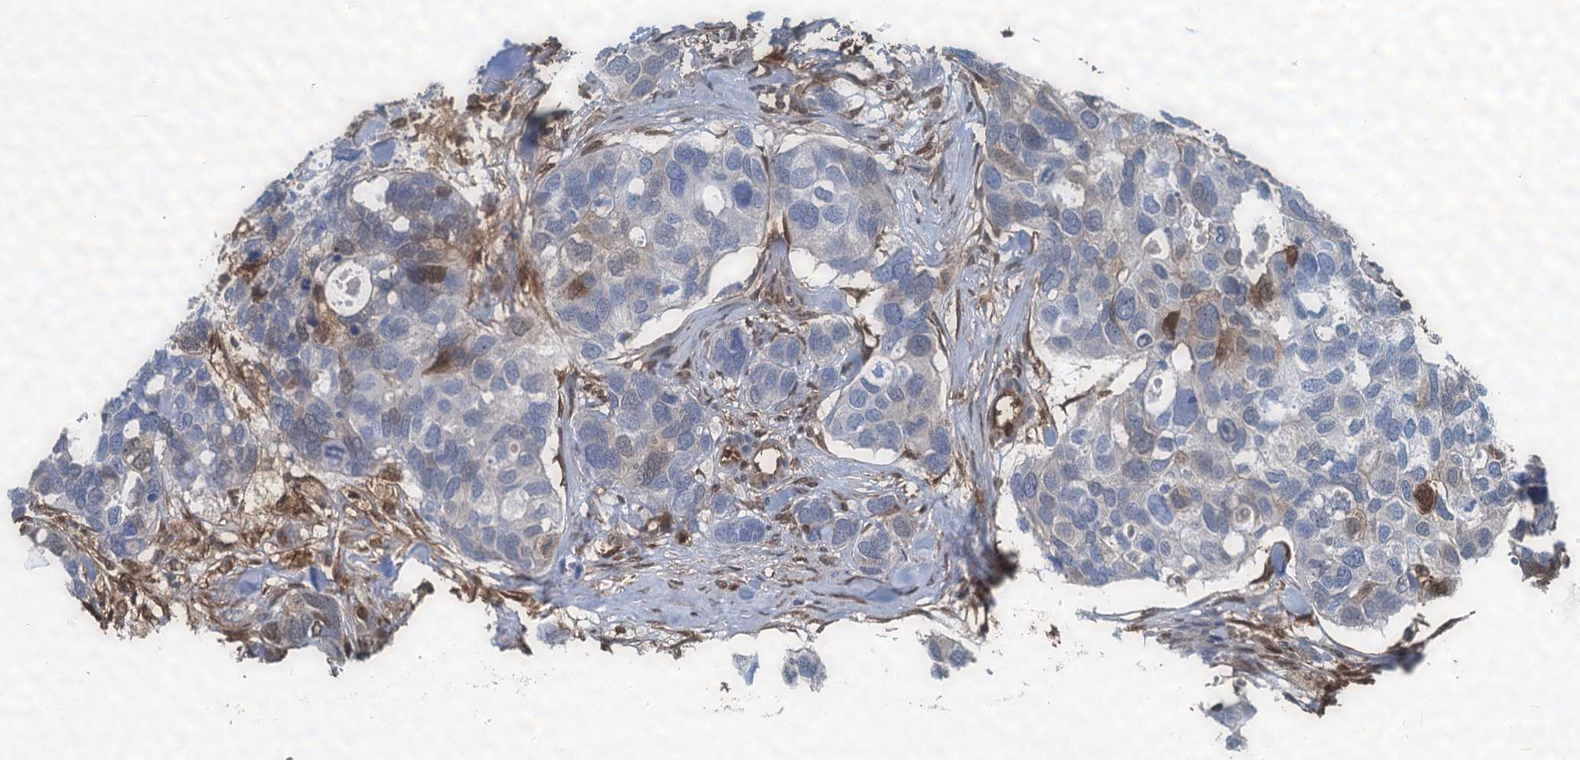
{"staining": {"intensity": "moderate", "quantity": "<25%", "location": "cytoplasmic/membranous"}, "tissue": "breast cancer", "cell_type": "Tumor cells", "image_type": "cancer", "snomed": [{"axis": "morphology", "description": "Duct carcinoma"}, {"axis": "topography", "description": "Breast"}], "caption": "Brown immunohistochemical staining in human infiltrating ductal carcinoma (breast) displays moderate cytoplasmic/membranous positivity in about <25% of tumor cells.", "gene": "S100A6", "patient": {"sex": "female", "age": 83}}